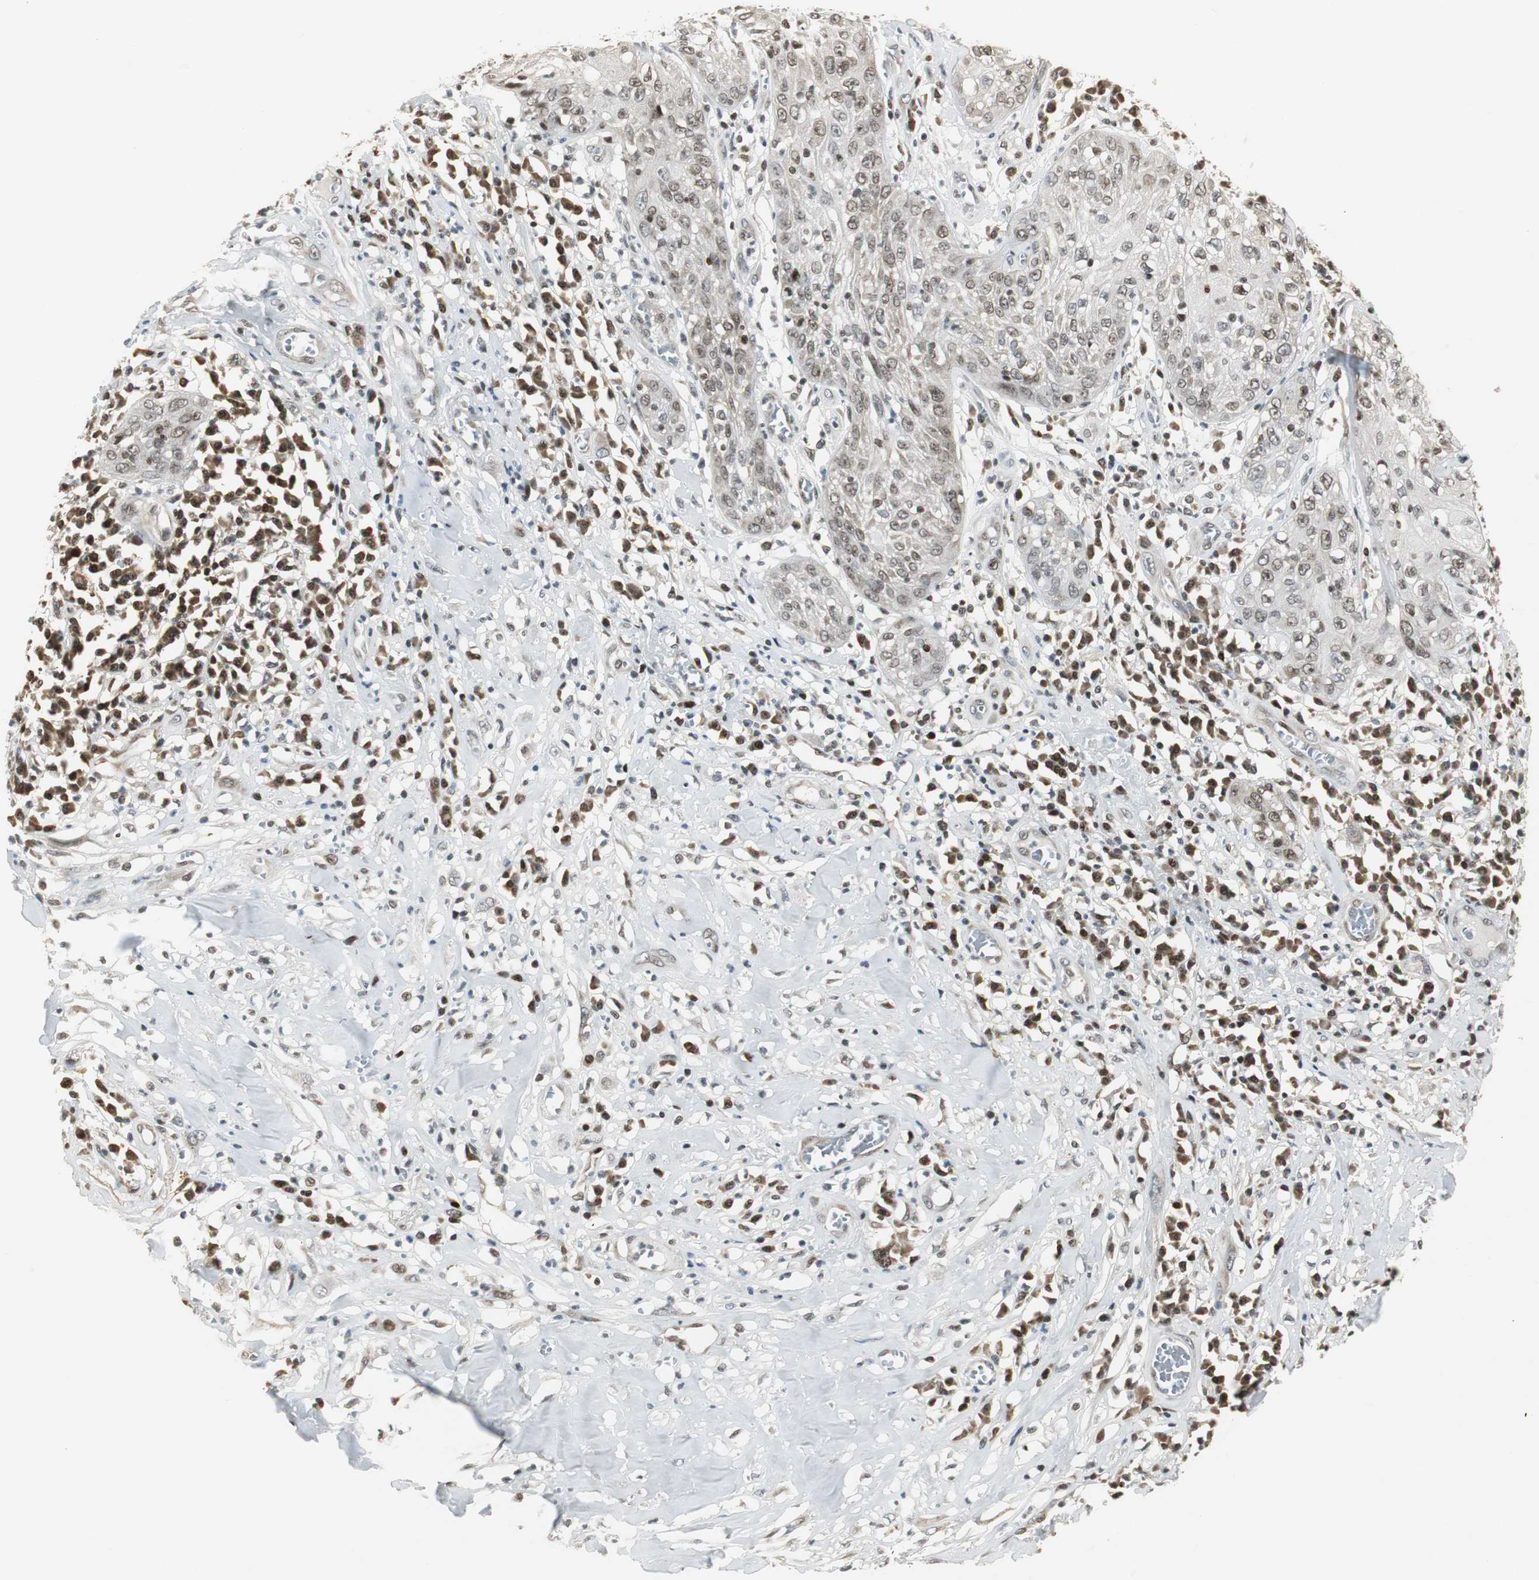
{"staining": {"intensity": "weak", "quantity": "25%-75%", "location": "cytoplasmic/membranous,nuclear"}, "tissue": "skin cancer", "cell_type": "Tumor cells", "image_type": "cancer", "snomed": [{"axis": "morphology", "description": "Squamous cell carcinoma, NOS"}, {"axis": "topography", "description": "Skin"}], "caption": "High-power microscopy captured an IHC photomicrograph of skin squamous cell carcinoma, revealing weak cytoplasmic/membranous and nuclear positivity in about 25%-75% of tumor cells.", "gene": "MPG", "patient": {"sex": "male", "age": 65}}